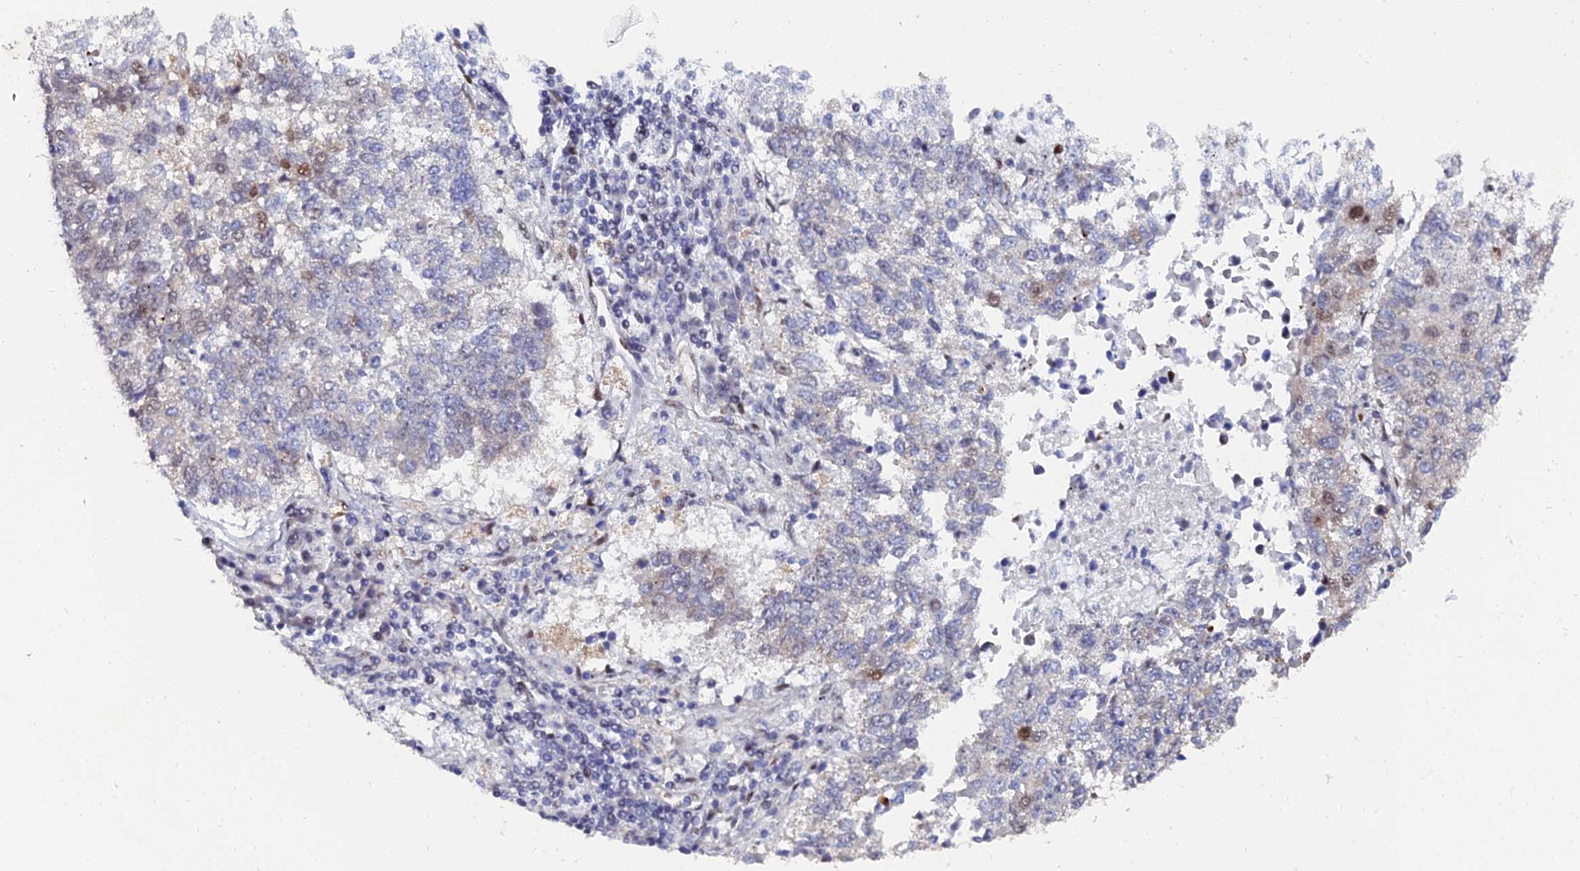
{"staining": {"intensity": "moderate", "quantity": "<25%", "location": "nuclear"}, "tissue": "lung cancer", "cell_type": "Tumor cells", "image_type": "cancer", "snomed": [{"axis": "morphology", "description": "Squamous cell carcinoma, NOS"}, {"axis": "topography", "description": "Lung"}], "caption": "Tumor cells show low levels of moderate nuclear expression in approximately <25% of cells in human lung squamous cell carcinoma.", "gene": "TIFA", "patient": {"sex": "male", "age": 73}}